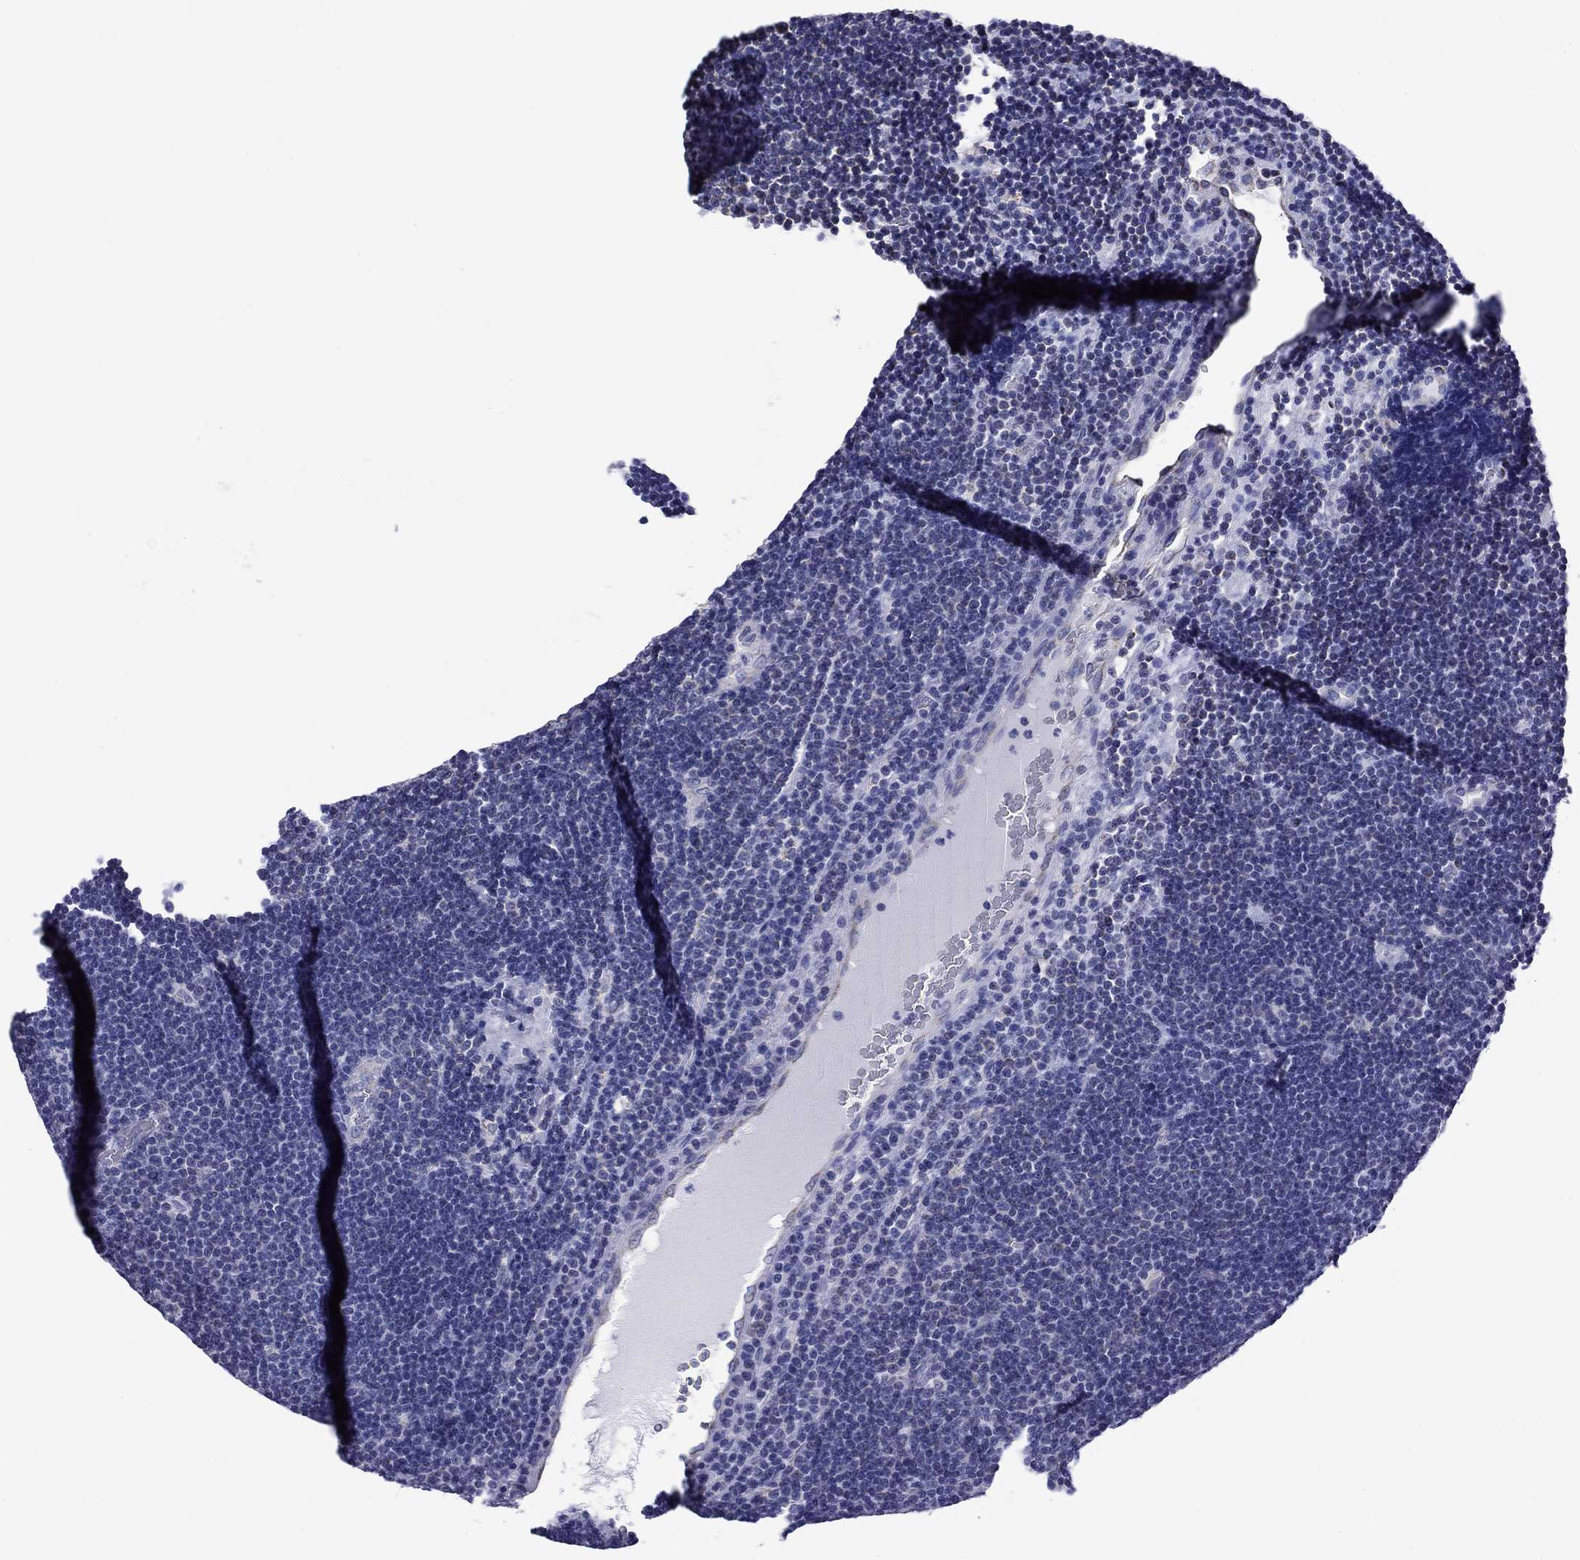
{"staining": {"intensity": "negative", "quantity": "none", "location": "none"}, "tissue": "lymphoma", "cell_type": "Tumor cells", "image_type": "cancer", "snomed": [{"axis": "morphology", "description": "Malignant lymphoma, non-Hodgkin's type, Low grade"}, {"axis": "topography", "description": "Brain"}], "caption": "IHC image of neoplastic tissue: human lymphoma stained with DAB demonstrates no significant protein expression in tumor cells.", "gene": "ACADSB", "patient": {"sex": "female", "age": 66}}